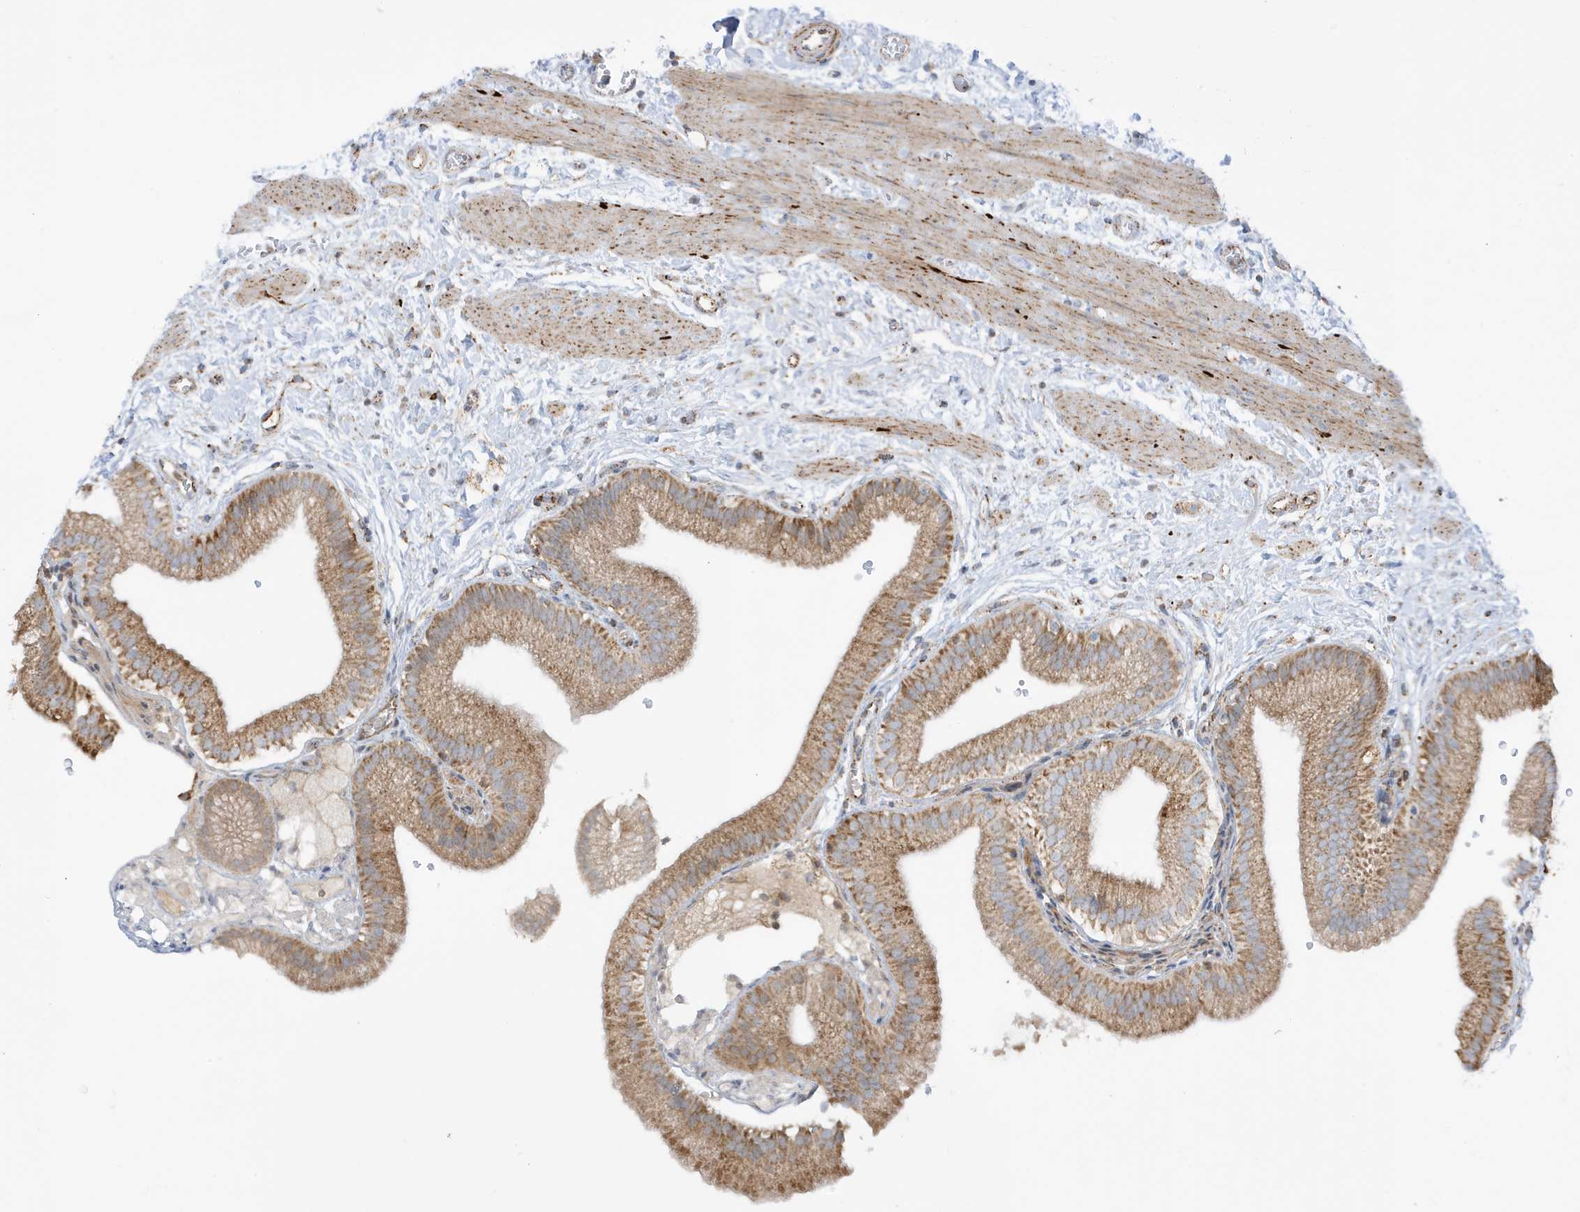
{"staining": {"intensity": "moderate", "quantity": ">75%", "location": "cytoplasmic/membranous"}, "tissue": "gallbladder", "cell_type": "Glandular cells", "image_type": "normal", "snomed": [{"axis": "morphology", "description": "Normal tissue, NOS"}, {"axis": "topography", "description": "Gallbladder"}], "caption": "Glandular cells exhibit moderate cytoplasmic/membranous staining in about >75% of cells in normal gallbladder. (Stains: DAB in brown, nuclei in blue, Microscopy: brightfield microscopy at high magnification).", "gene": "IFT57", "patient": {"sex": "male", "age": 55}}